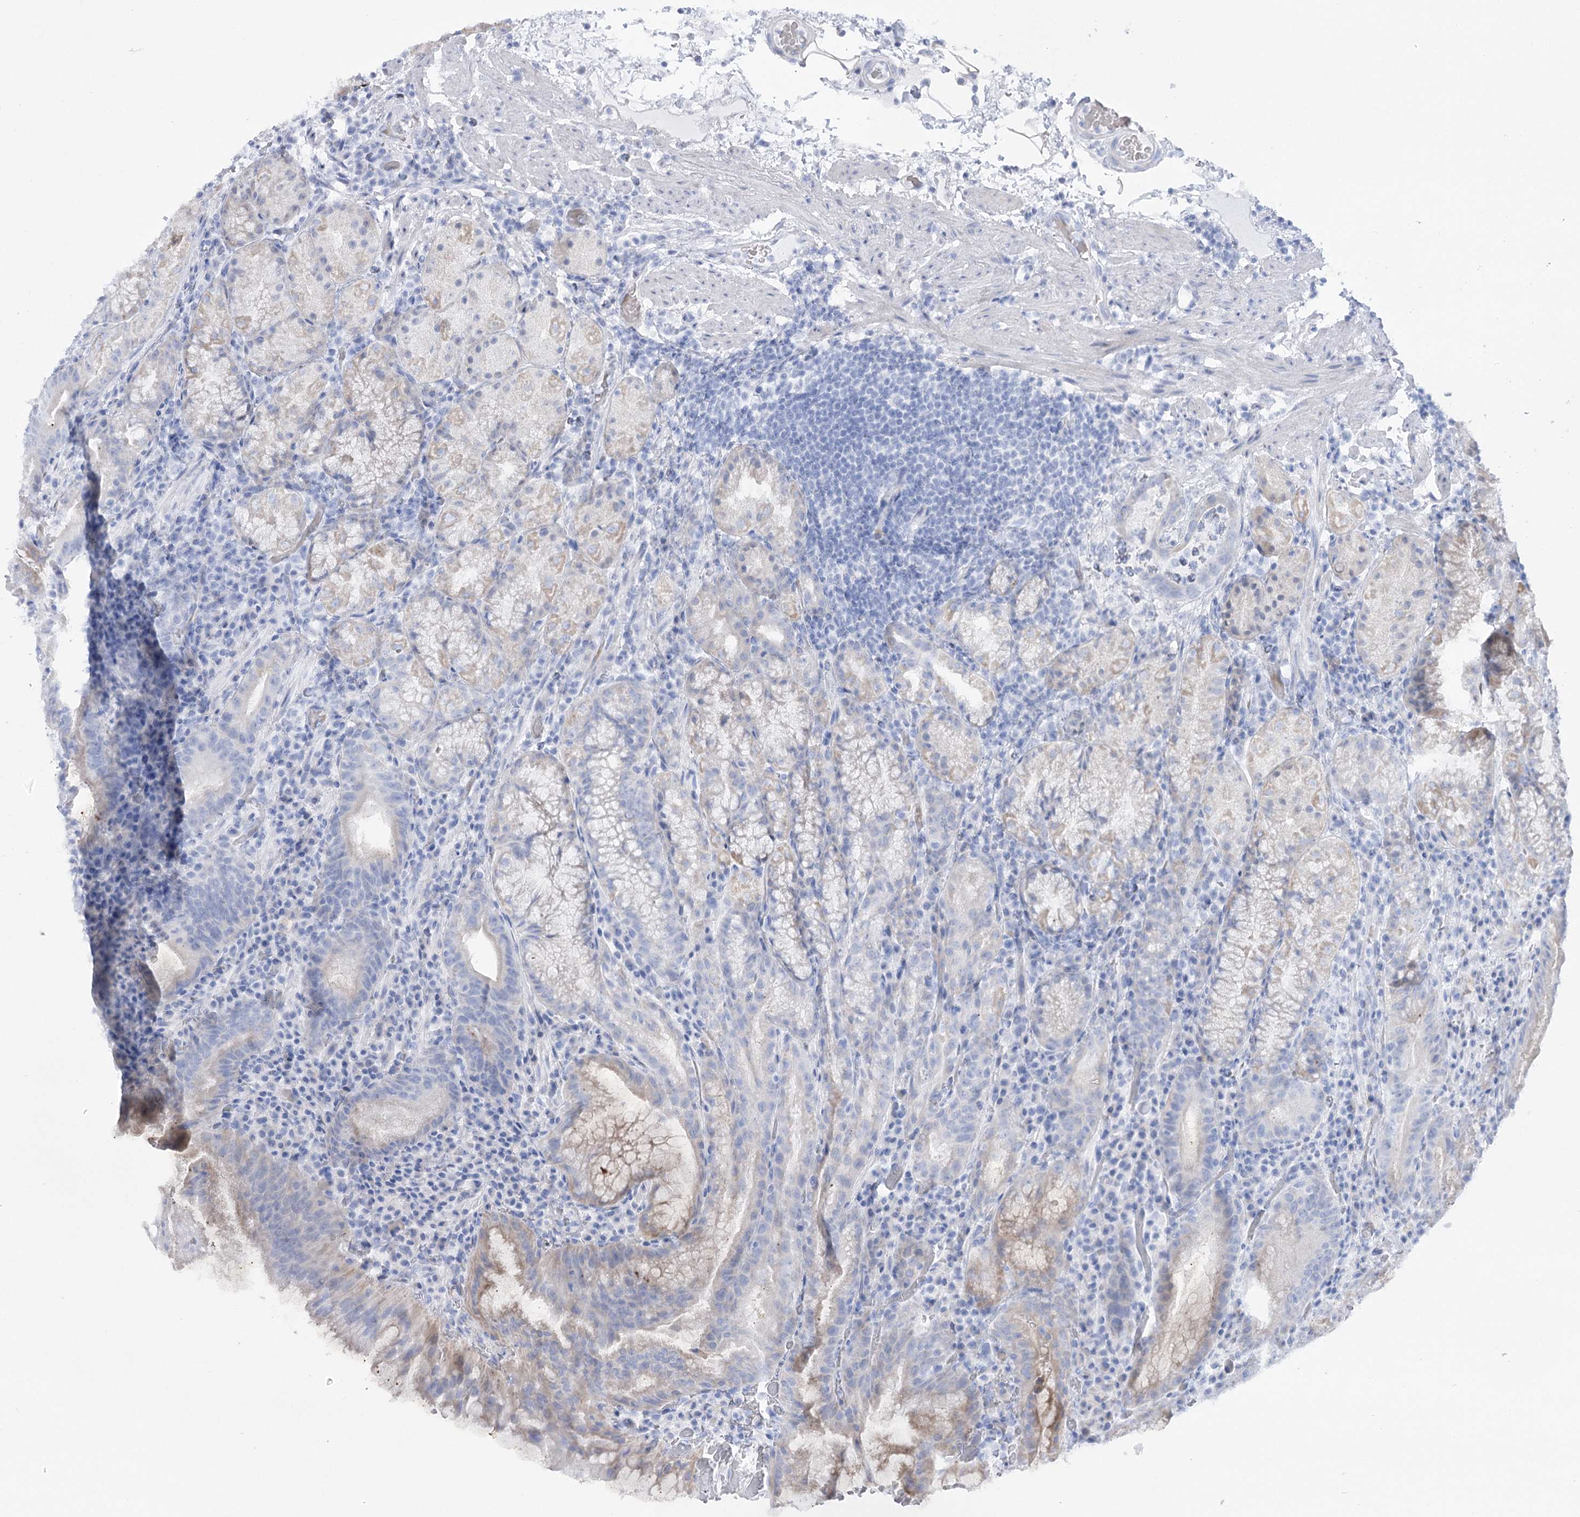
{"staining": {"intensity": "weak", "quantity": "<25%", "location": "cytoplasmic/membranous"}, "tissue": "stomach", "cell_type": "Glandular cells", "image_type": "normal", "snomed": [{"axis": "morphology", "description": "Normal tissue, NOS"}, {"axis": "morphology", "description": "Inflammation, NOS"}, {"axis": "topography", "description": "Stomach"}], "caption": "This is a histopathology image of immunohistochemistry (IHC) staining of benign stomach, which shows no positivity in glandular cells. Nuclei are stained in blue.", "gene": "SIAE", "patient": {"sex": "male", "age": 79}}